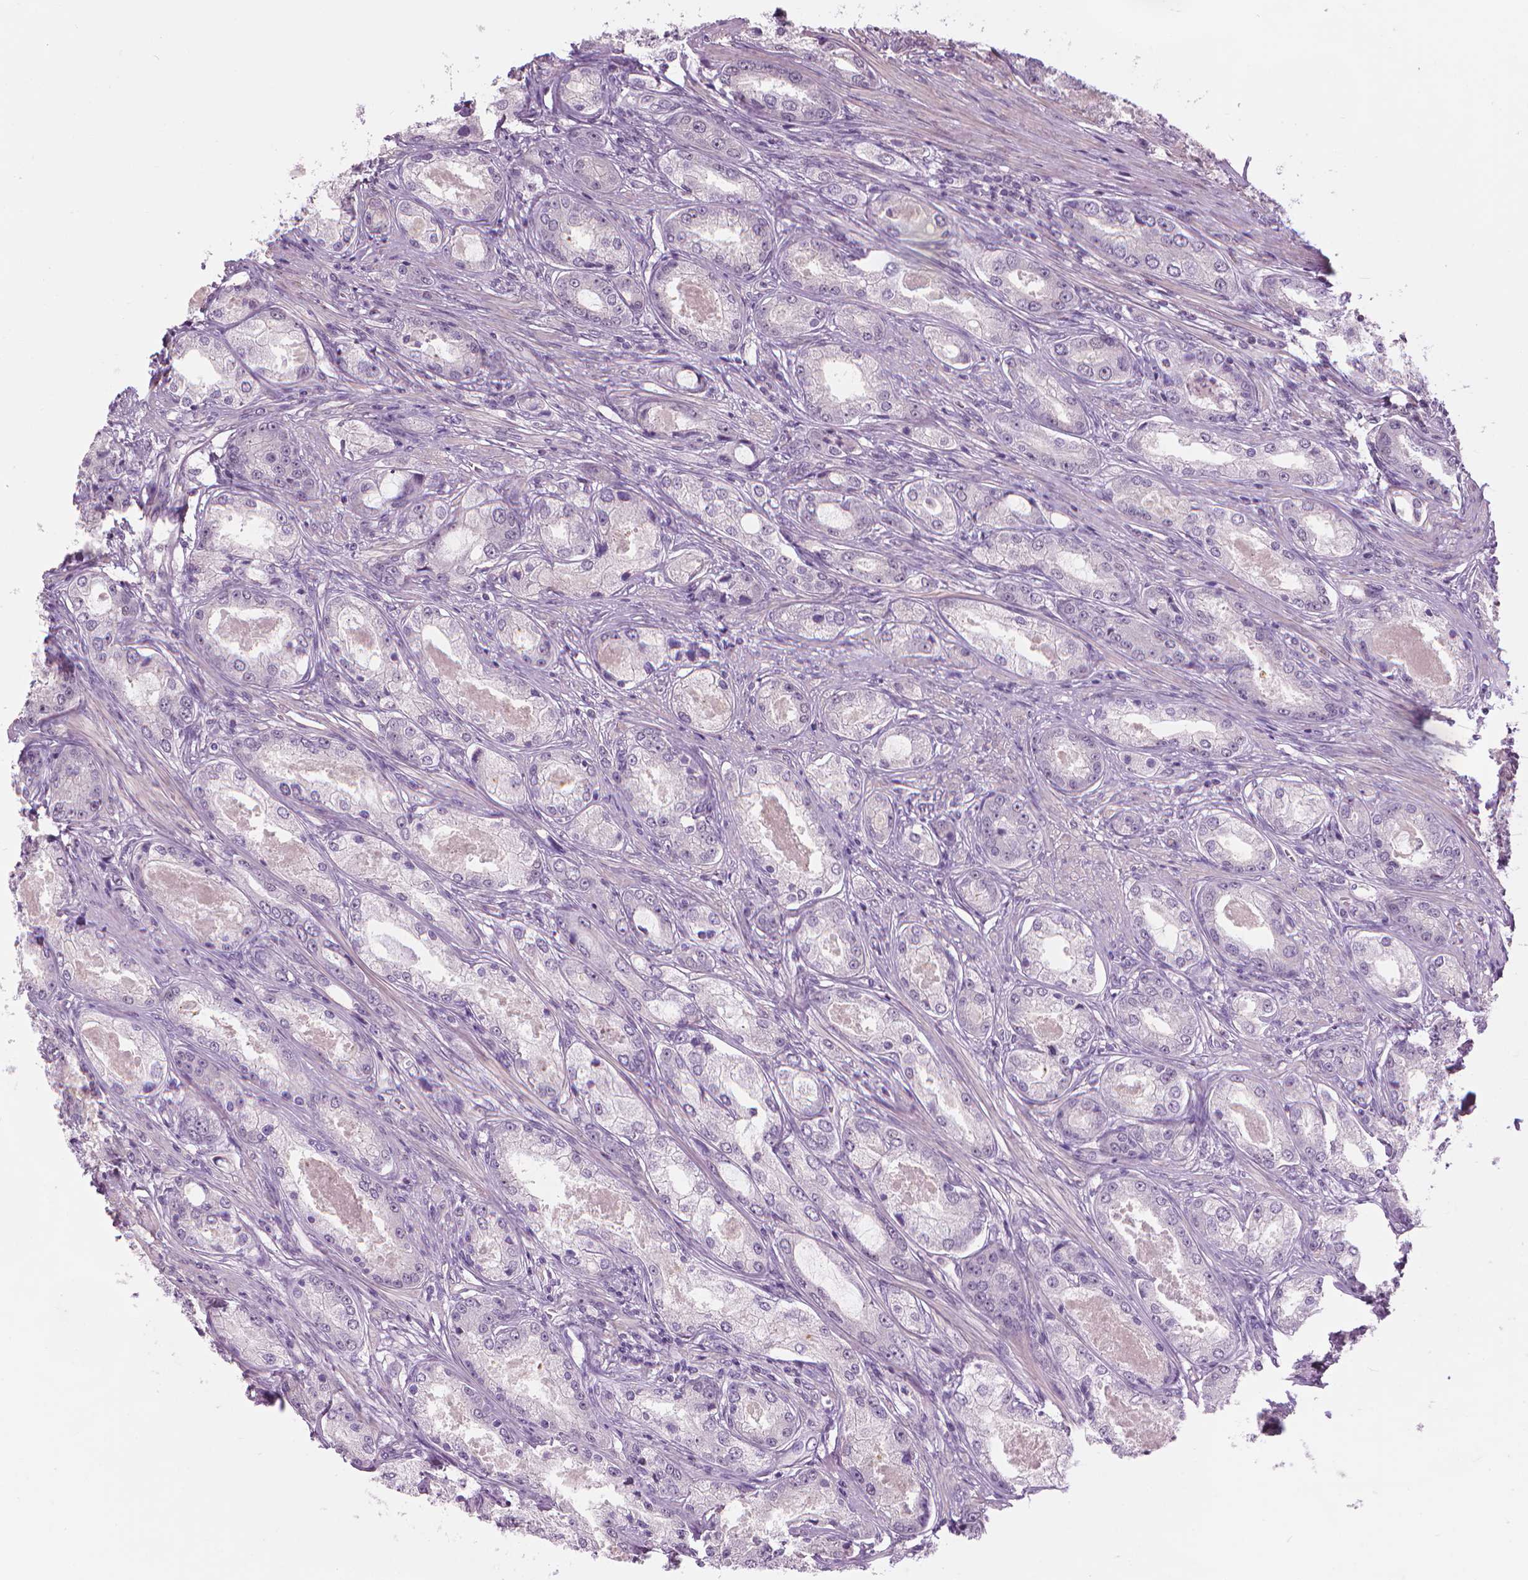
{"staining": {"intensity": "negative", "quantity": "none", "location": "none"}, "tissue": "prostate cancer", "cell_type": "Tumor cells", "image_type": "cancer", "snomed": [{"axis": "morphology", "description": "Adenocarcinoma, Low grade"}, {"axis": "topography", "description": "Prostate"}], "caption": "Immunohistochemistry (IHC) of human prostate cancer (low-grade adenocarcinoma) reveals no expression in tumor cells.", "gene": "SAXO2", "patient": {"sex": "male", "age": 68}}